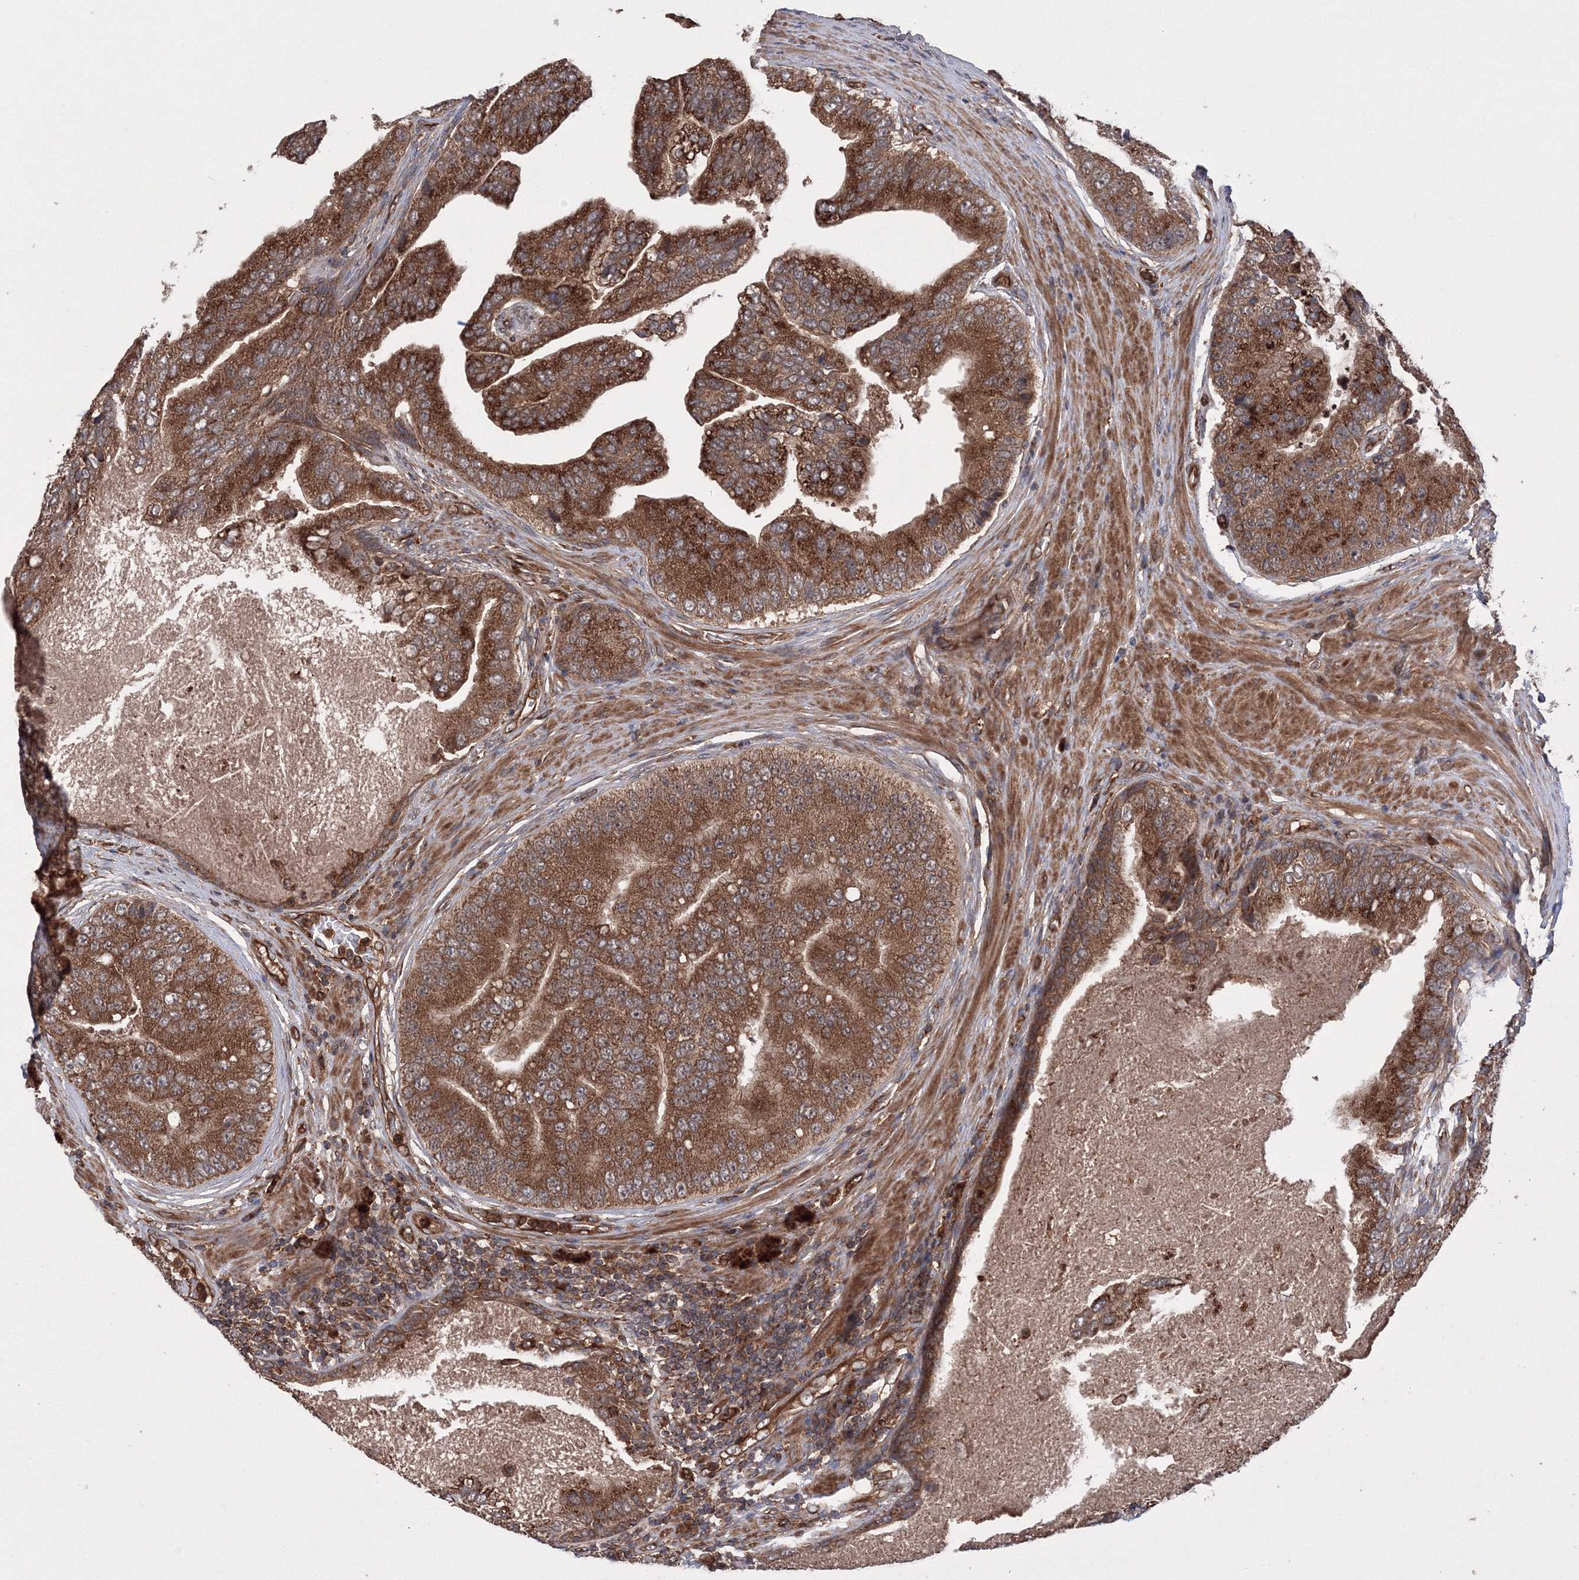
{"staining": {"intensity": "strong", "quantity": ">75%", "location": "cytoplasmic/membranous"}, "tissue": "prostate cancer", "cell_type": "Tumor cells", "image_type": "cancer", "snomed": [{"axis": "morphology", "description": "Adenocarcinoma, High grade"}, {"axis": "topography", "description": "Prostate"}], "caption": "IHC histopathology image of human prostate cancer stained for a protein (brown), which shows high levels of strong cytoplasmic/membranous positivity in approximately >75% of tumor cells.", "gene": "ATG3", "patient": {"sex": "male", "age": 70}}